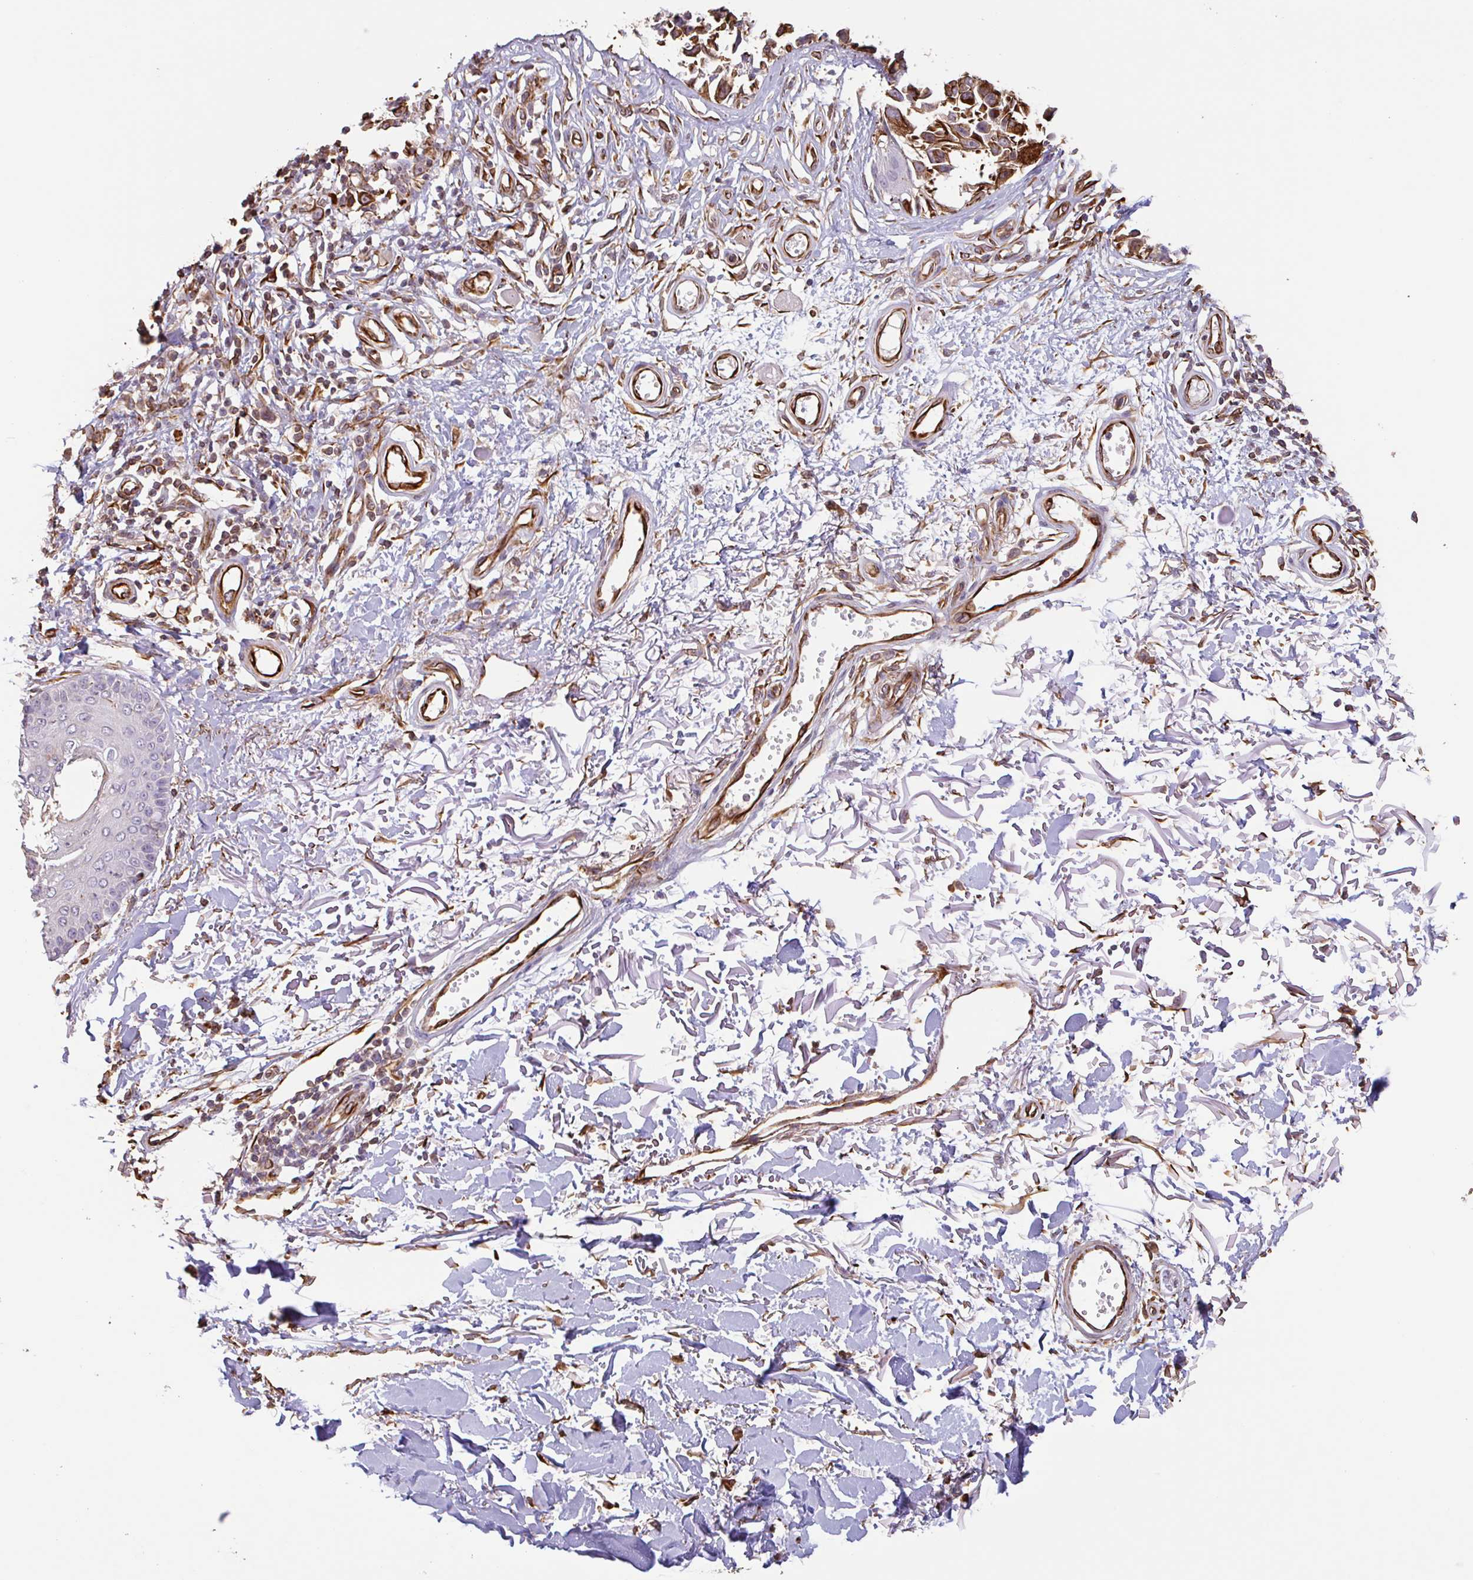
{"staining": {"intensity": "moderate", "quantity": "25%-75%", "location": "cytoplasmic/membranous"}, "tissue": "melanoma", "cell_type": "Tumor cells", "image_type": "cancer", "snomed": [{"axis": "morphology", "description": "Malignant melanoma, NOS"}, {"axis": "topography", "description": "Skin"}], "caption": "IHC (DAB) staining of malignant melanoma shows moderate cytoplasmic/membranous protein staining in about 25%-75% of tumor cells.", "gene": "ZNF790", "patient": {"sex": "male", "age": 73}}